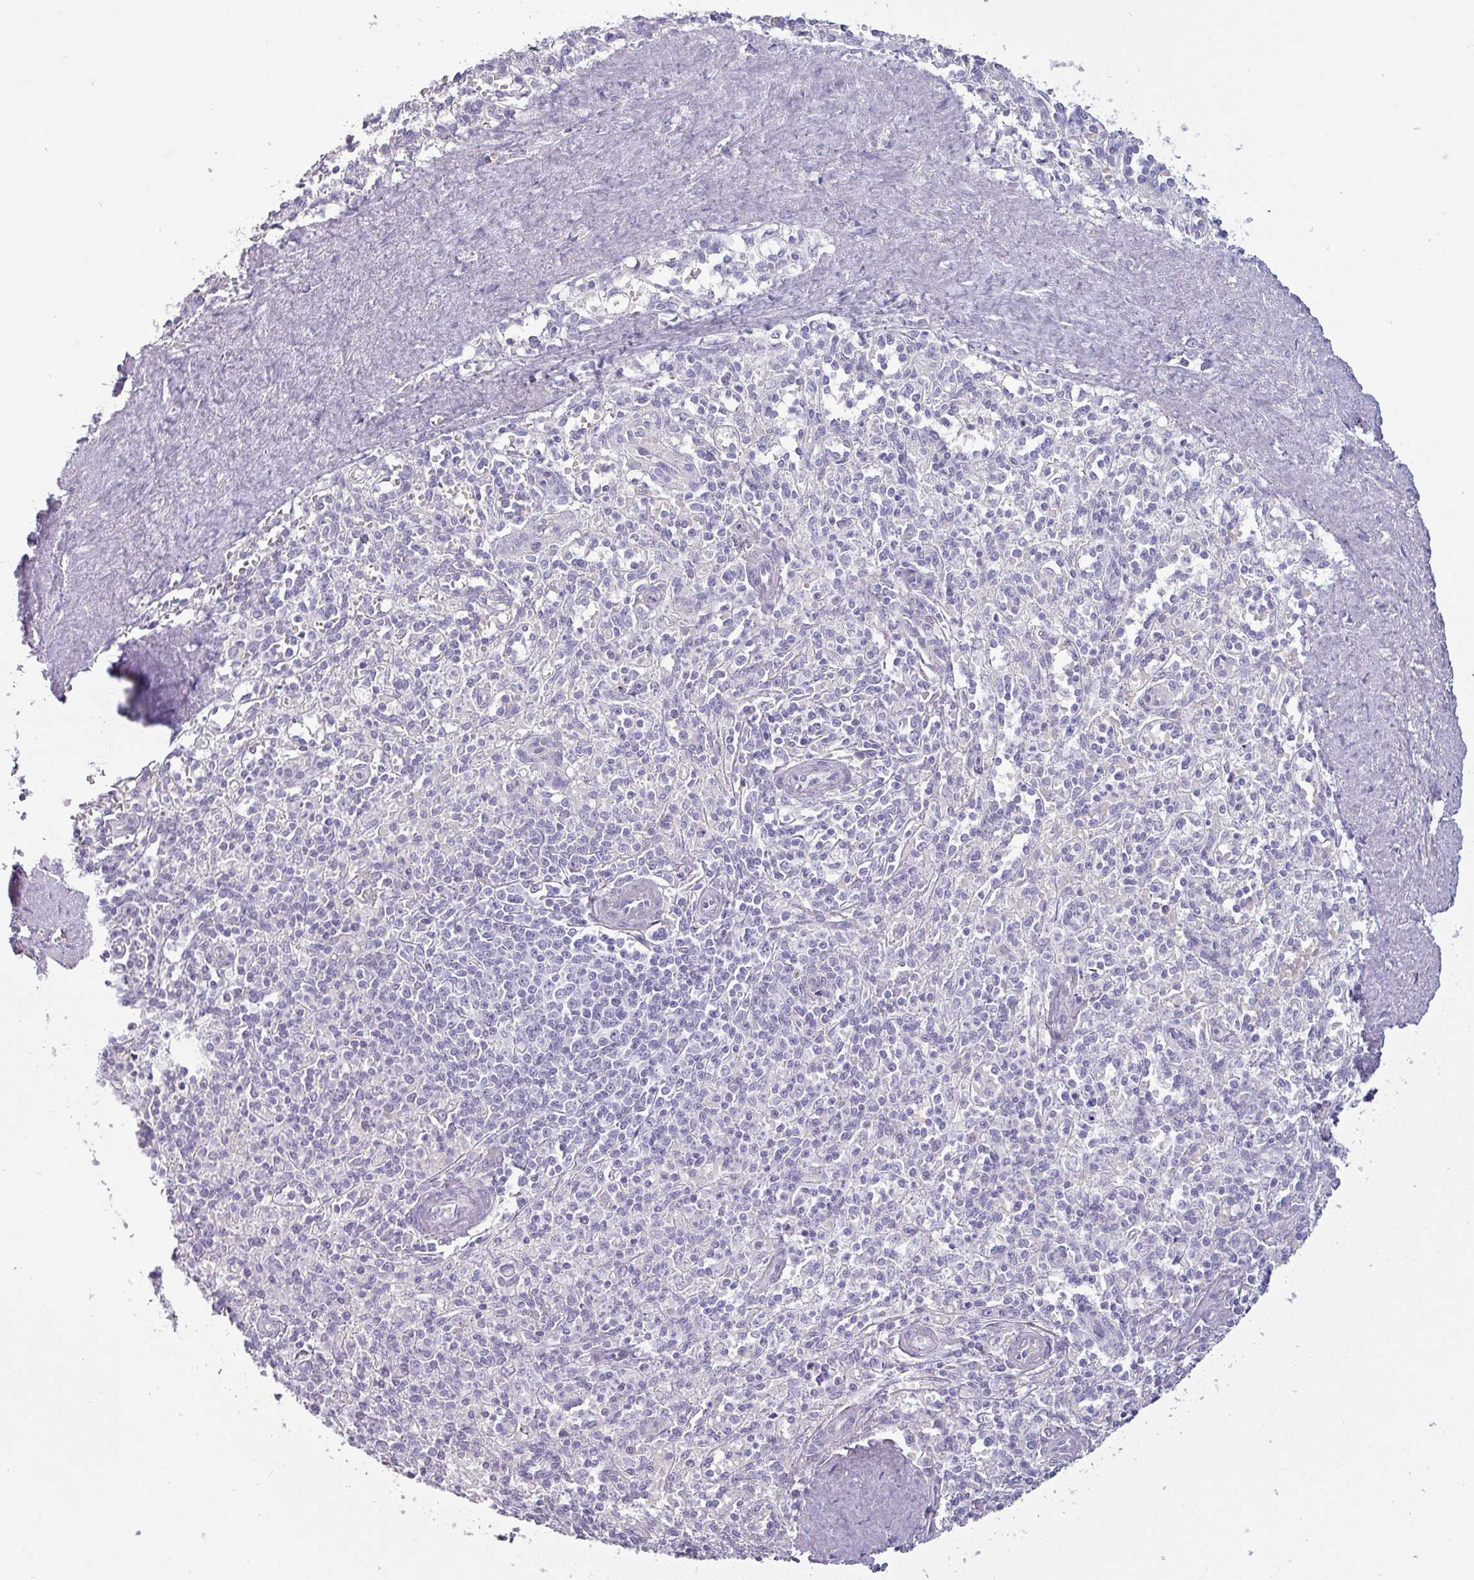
{"staining": {"intensity": "negative", "quantity": "none", "location": "none"}, "tissue": "spleen", "cell_type": "Cells in red pulp", "image_type": "normal", "snomed": [{"axis": "morphology", "description": "Normal tissue, NOS"}, {"axis": "topography", "description": "Spleen"}], "caption": "Protein analysis of benign spleen demonstrates no significant staining in cells in red pulp.", "gene": "SLC26A9", "patient": {"sex": "female", "age": 70}}